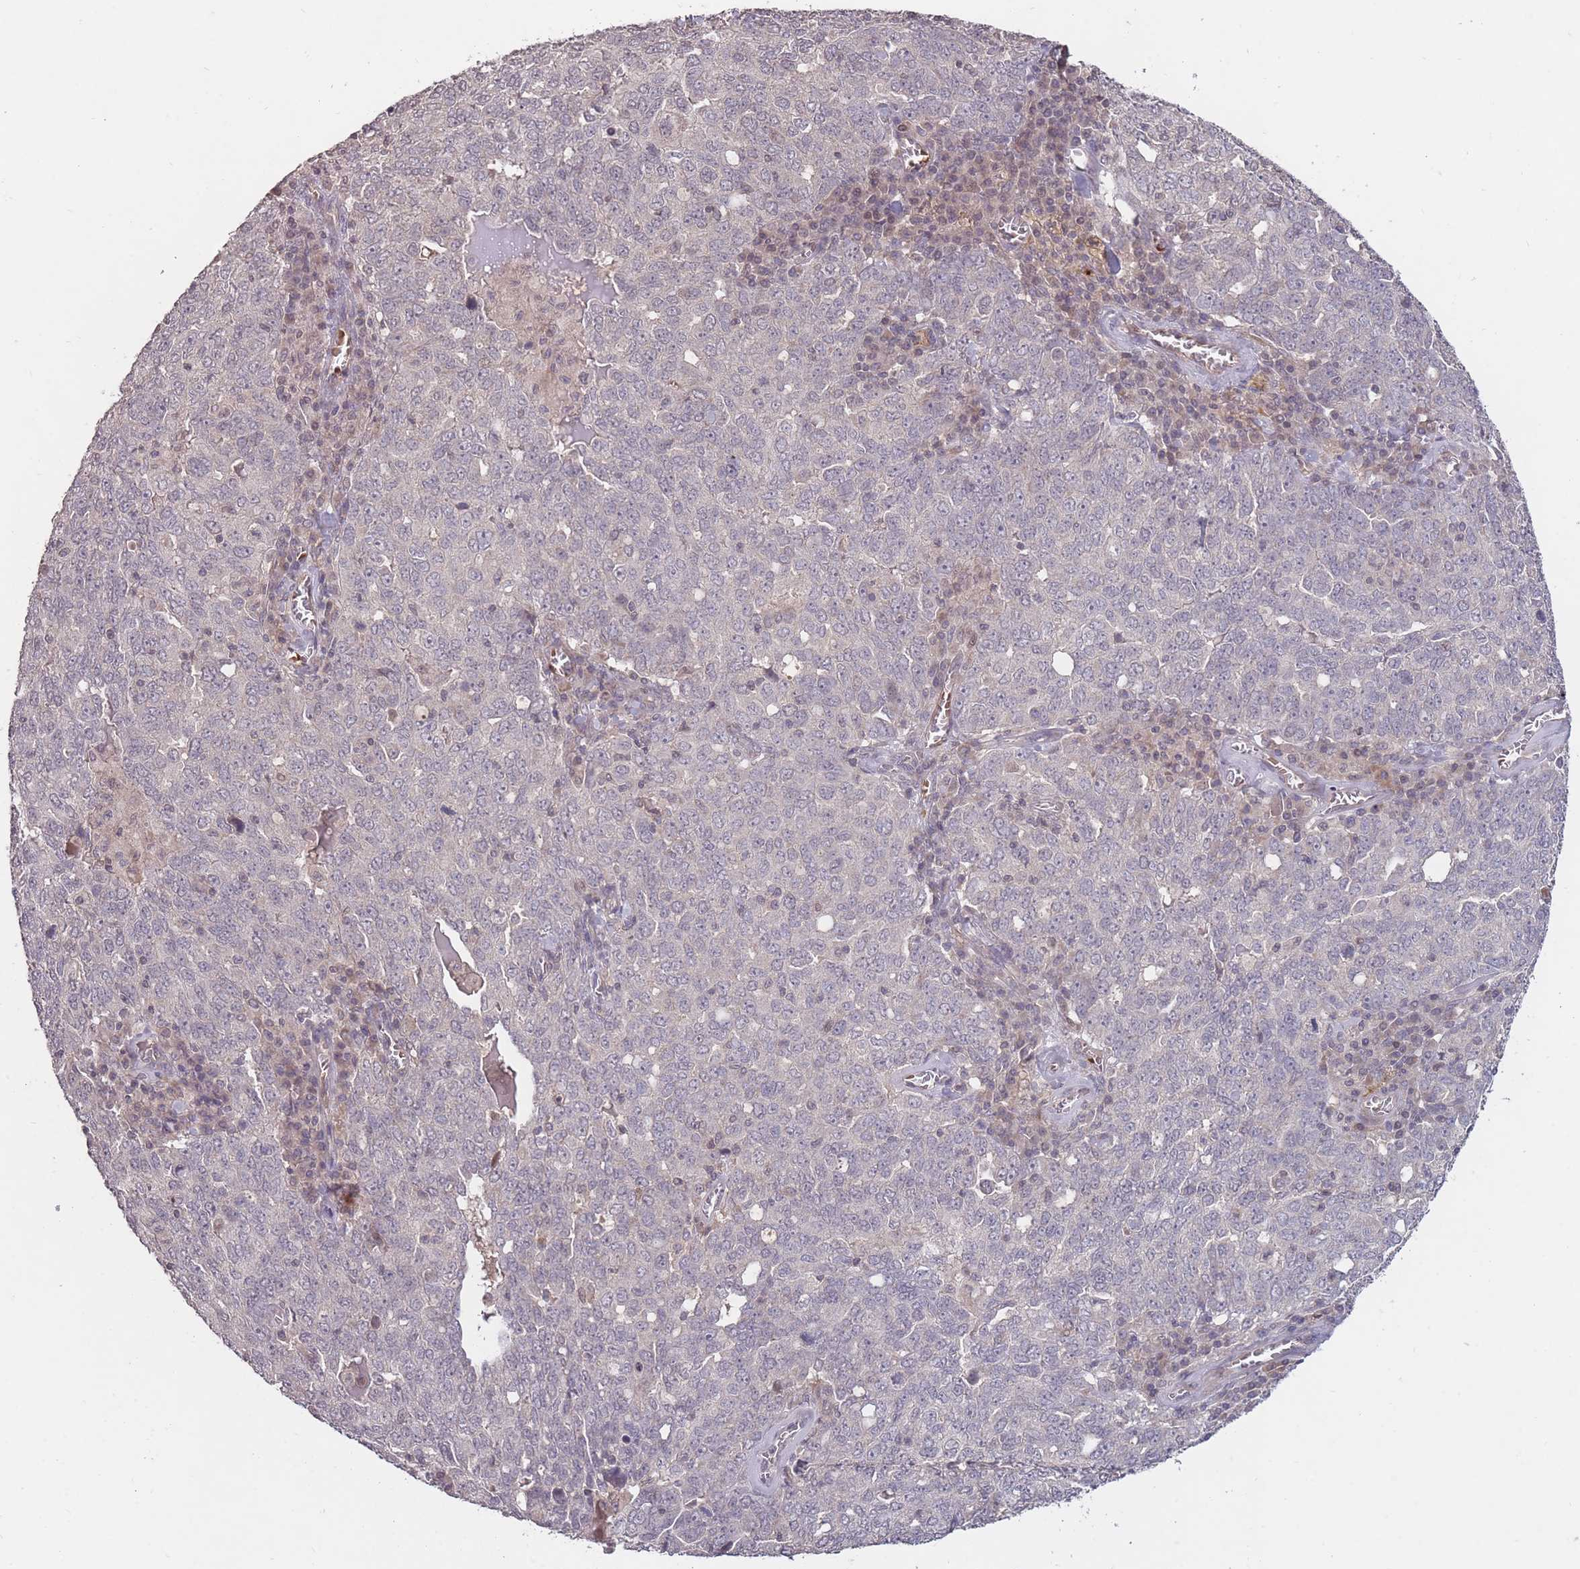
{"staining": {"intensity": "negative", "quantity": "none", "location": "none"}, "tissue": "ovarian cancer", "cell_type": "Tumor cells", "image_type": "cancer", "snomed": [{"axis": "morphology", "description": "Carcinoma, endometroid"}, {"axis": "topography", "description": "Ovary"}], "caption": "IHC of endometroid carcinoma (ovarian) demonstrates no expression in tumor cells.", "gene": "ADCYAP1R1", "patient": {"sex": "female", "age": 62}}